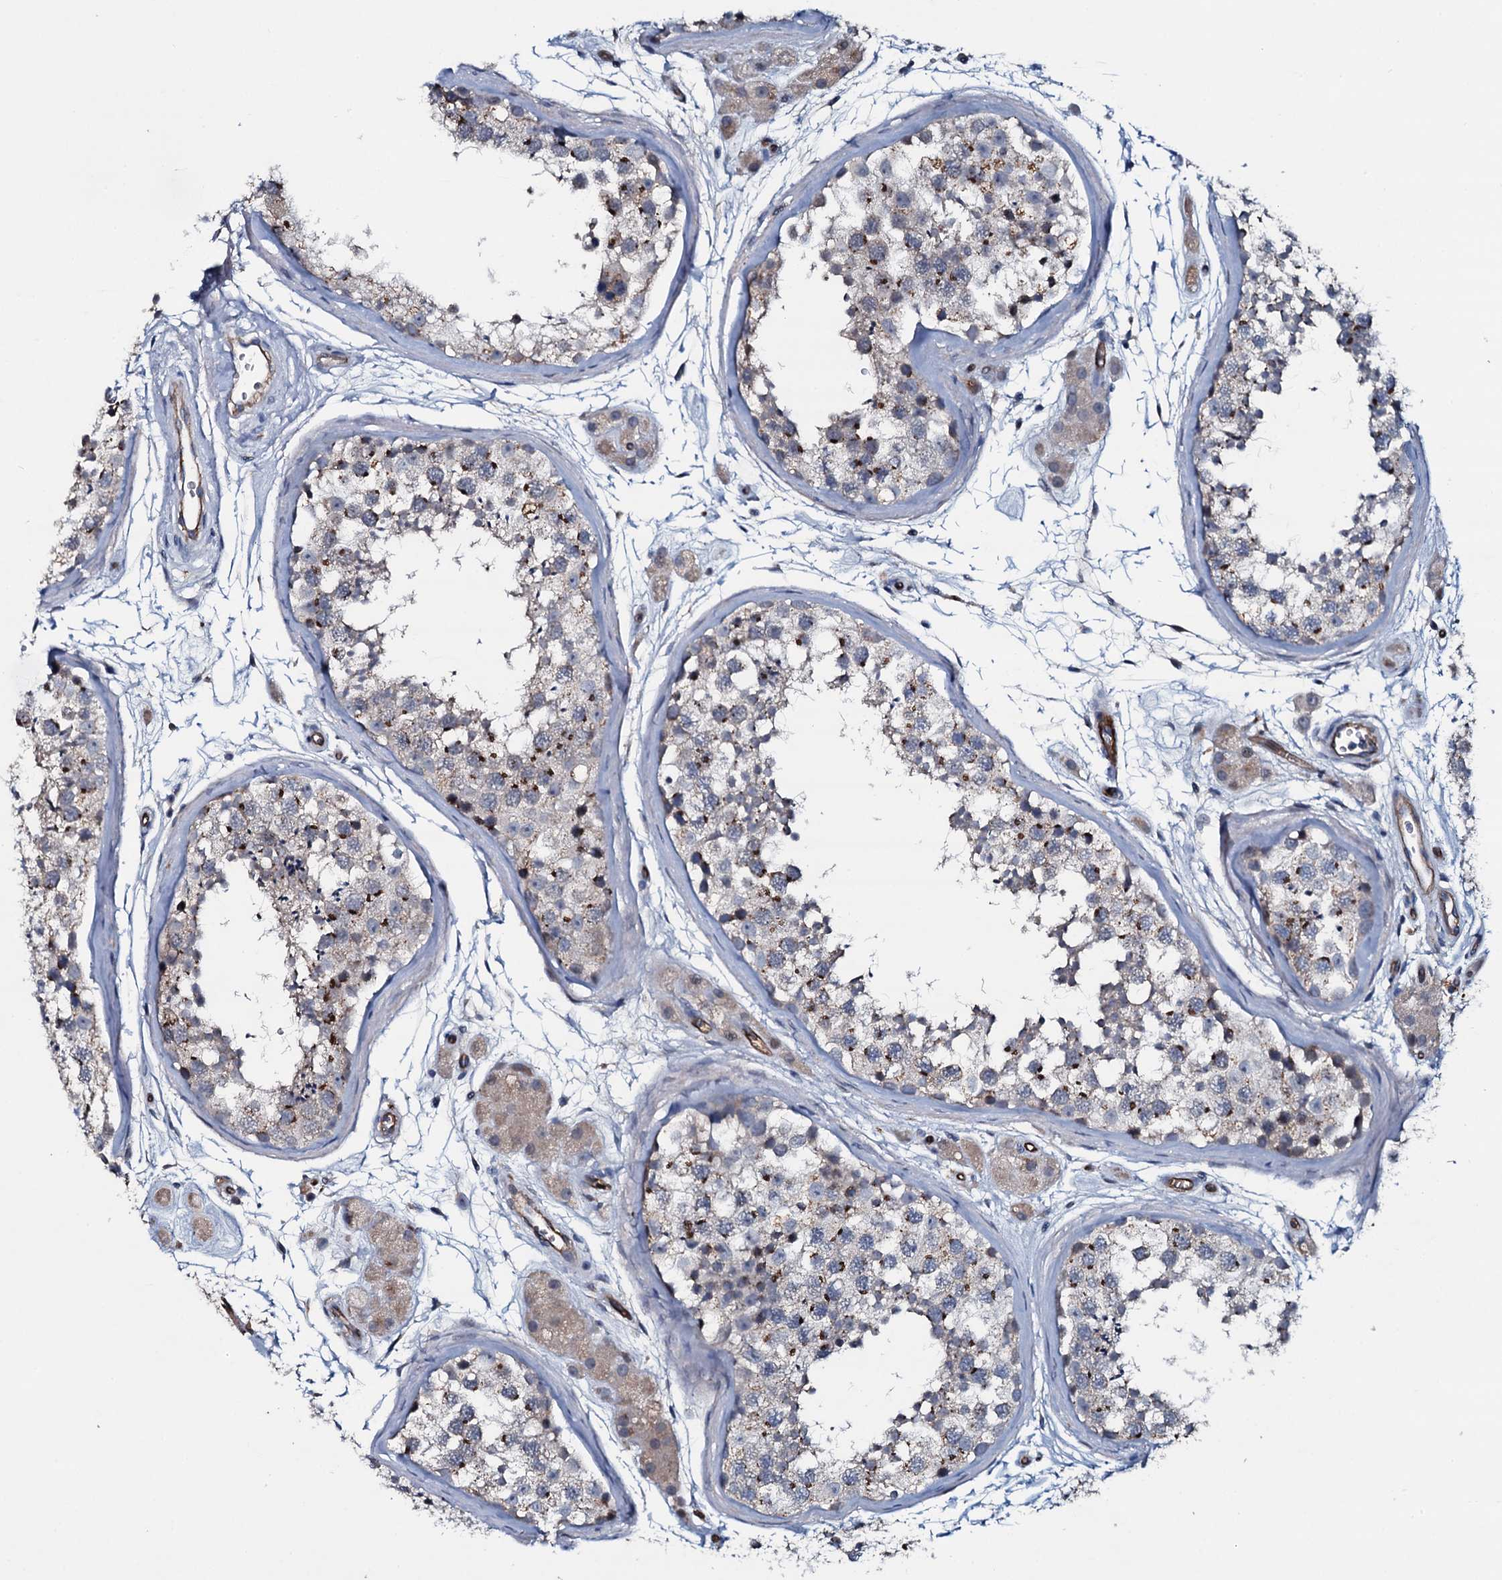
{"staining": {"intensity": "strong", "quantity": "25%-75%", "location": "cytoplasmic/membranous"}, "tissue": "testis", "cell_type": "Cells in seminiferous ducts", "image_type": "normal", "snomed": [{"axis": "morphology", "description": "Normal tissue, NOS"}, {"axis": "topography", "description": "Testis"}], "caption": "High-power microscopy captured an immunohistochemistry (IHC) photomicrograph of unremarkable testis, revealing strong cytoplasmic/membranous expression in approximately 25%-75% of cells in seminiferous ducts. Ihc stains the protein in brown and the nuclei are stained blue.", "gene": "CLEC14A", "patient": {"sex": "male", "age": 56}}